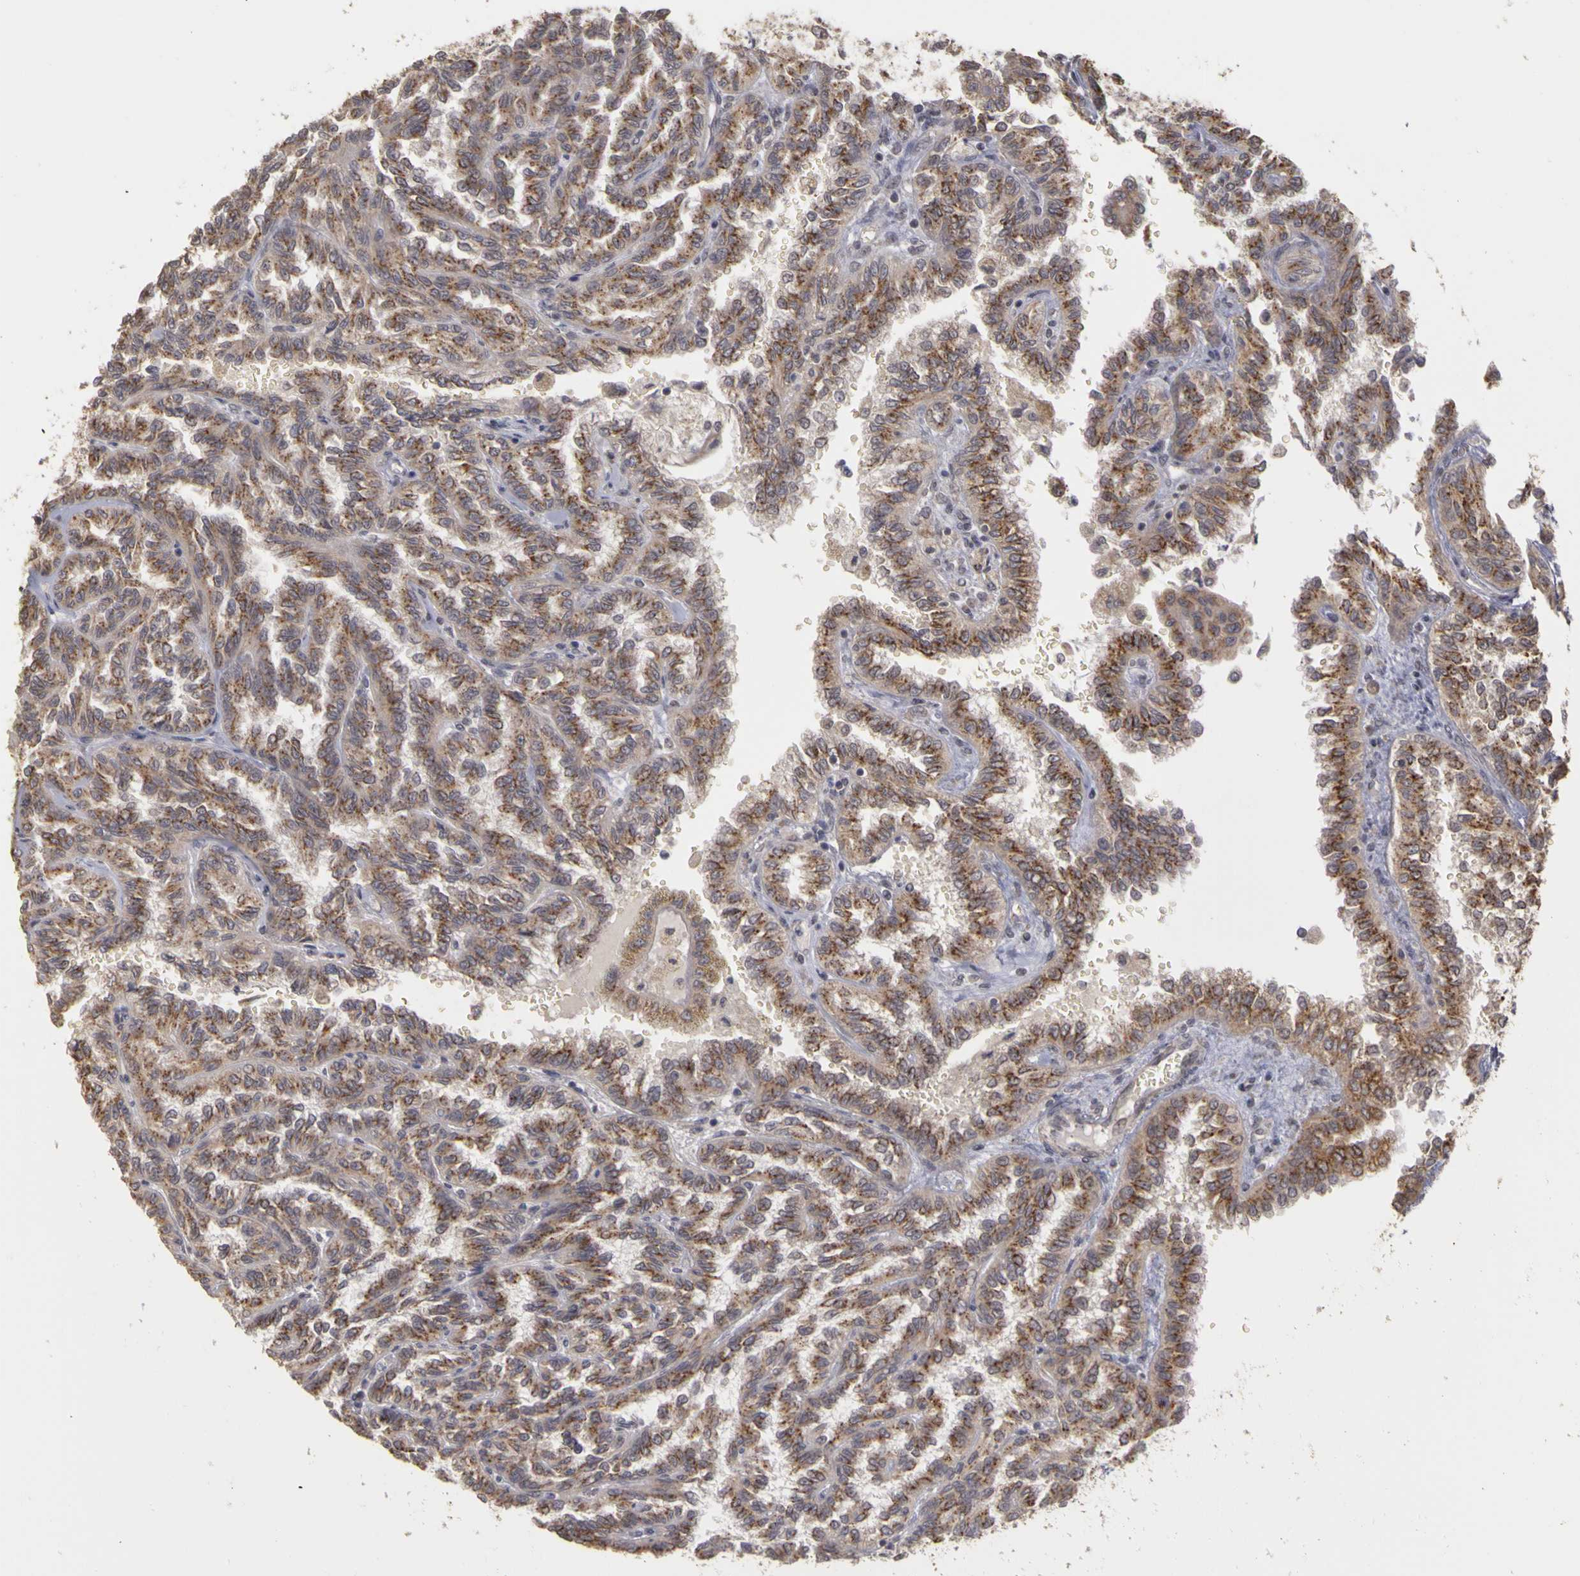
{"staining": {"intensity": "moderate", "quantity": ">75%", "location": "cytoplasmic/membranous"}, "tissue": "renal cancer", "cell_type": "Tumor cells", "image_type": "cancer", "snomed": [{"axis": "morphology", "description": "Inflammation, NOS"}, {"axis": "morphology", "description": "Adenocarcinoma, NOS"}, {"axis": "topography", "description": "Kidney"}], "caption": "Human renal cancer stained with a protein marker shows moderate staining in tumor cells.", "gene": "FRMD7", "patient": {"sex": "male", "age": 68}}